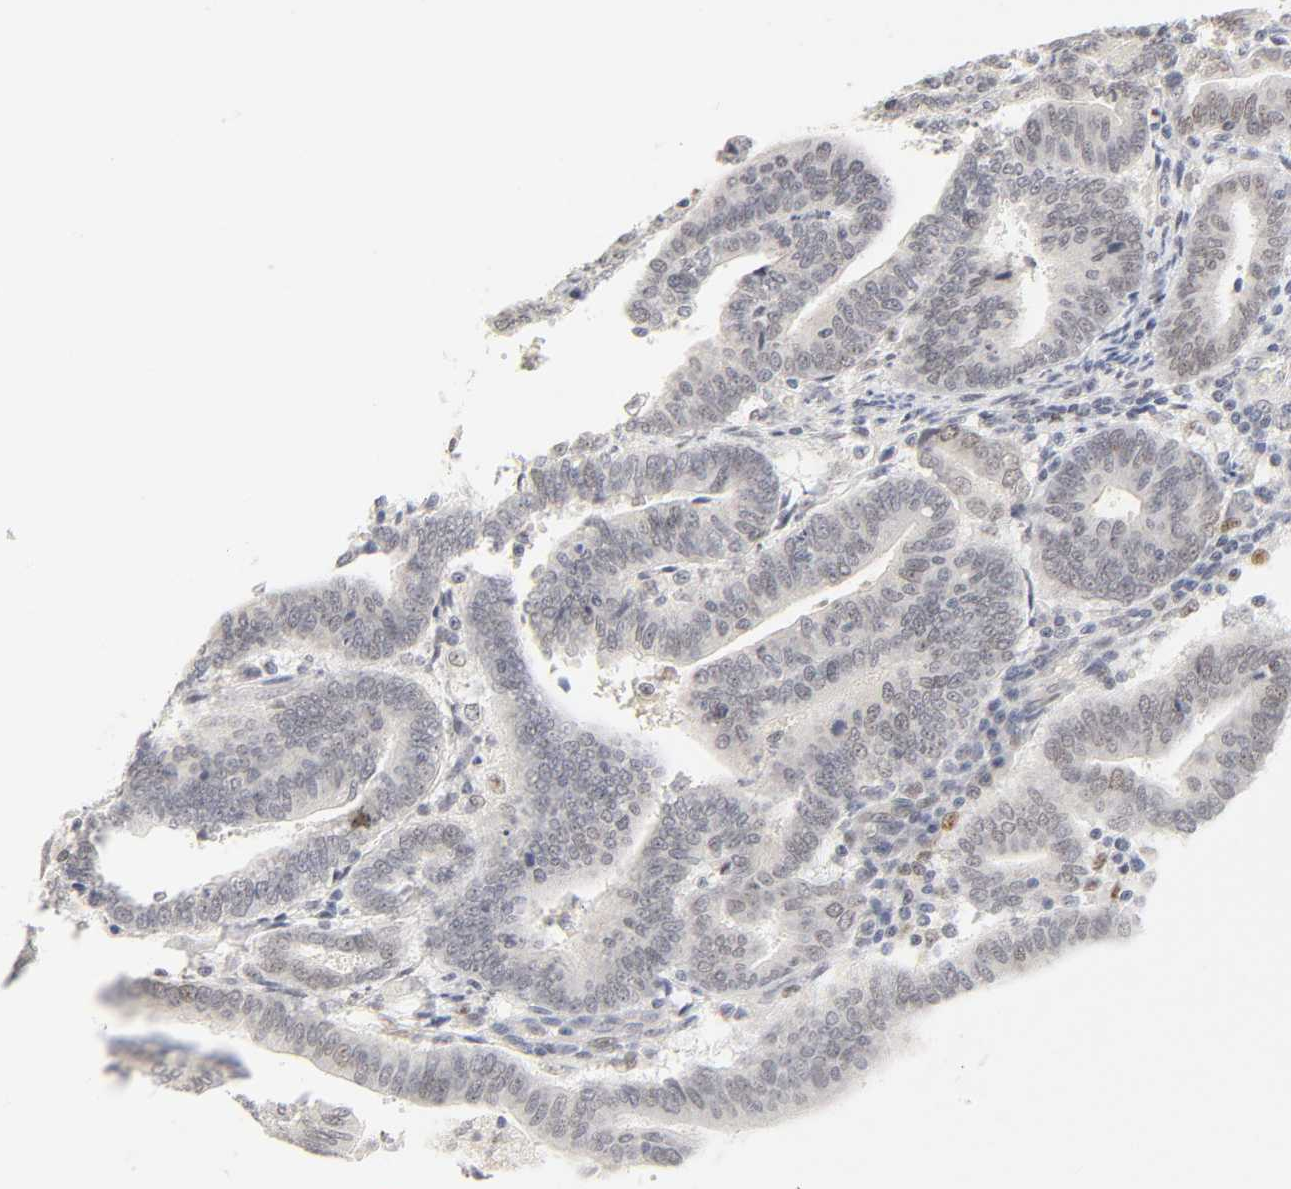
{"staining": {"intensity": "weak", "quantity": "25%-75%", "location": "nuclear"}, "tissue": "endometrial cancer", "cell_type": "Tumor cells", "image_type": "cancer", "snomed": [{"axis": "morphology", "description": "Adenocarcinoma, NOS"}, {"axis": "topography", "description": "Uterus"}], "caption": "Adenocarcinoma (endometrial) stained with DAB immunohistochemistry demonstrates low levels of weak nuclear expression in about 25%-75% of tumor cells.", "gene": "MNAT1", "patient": {"sex": "female", "age": 83}}